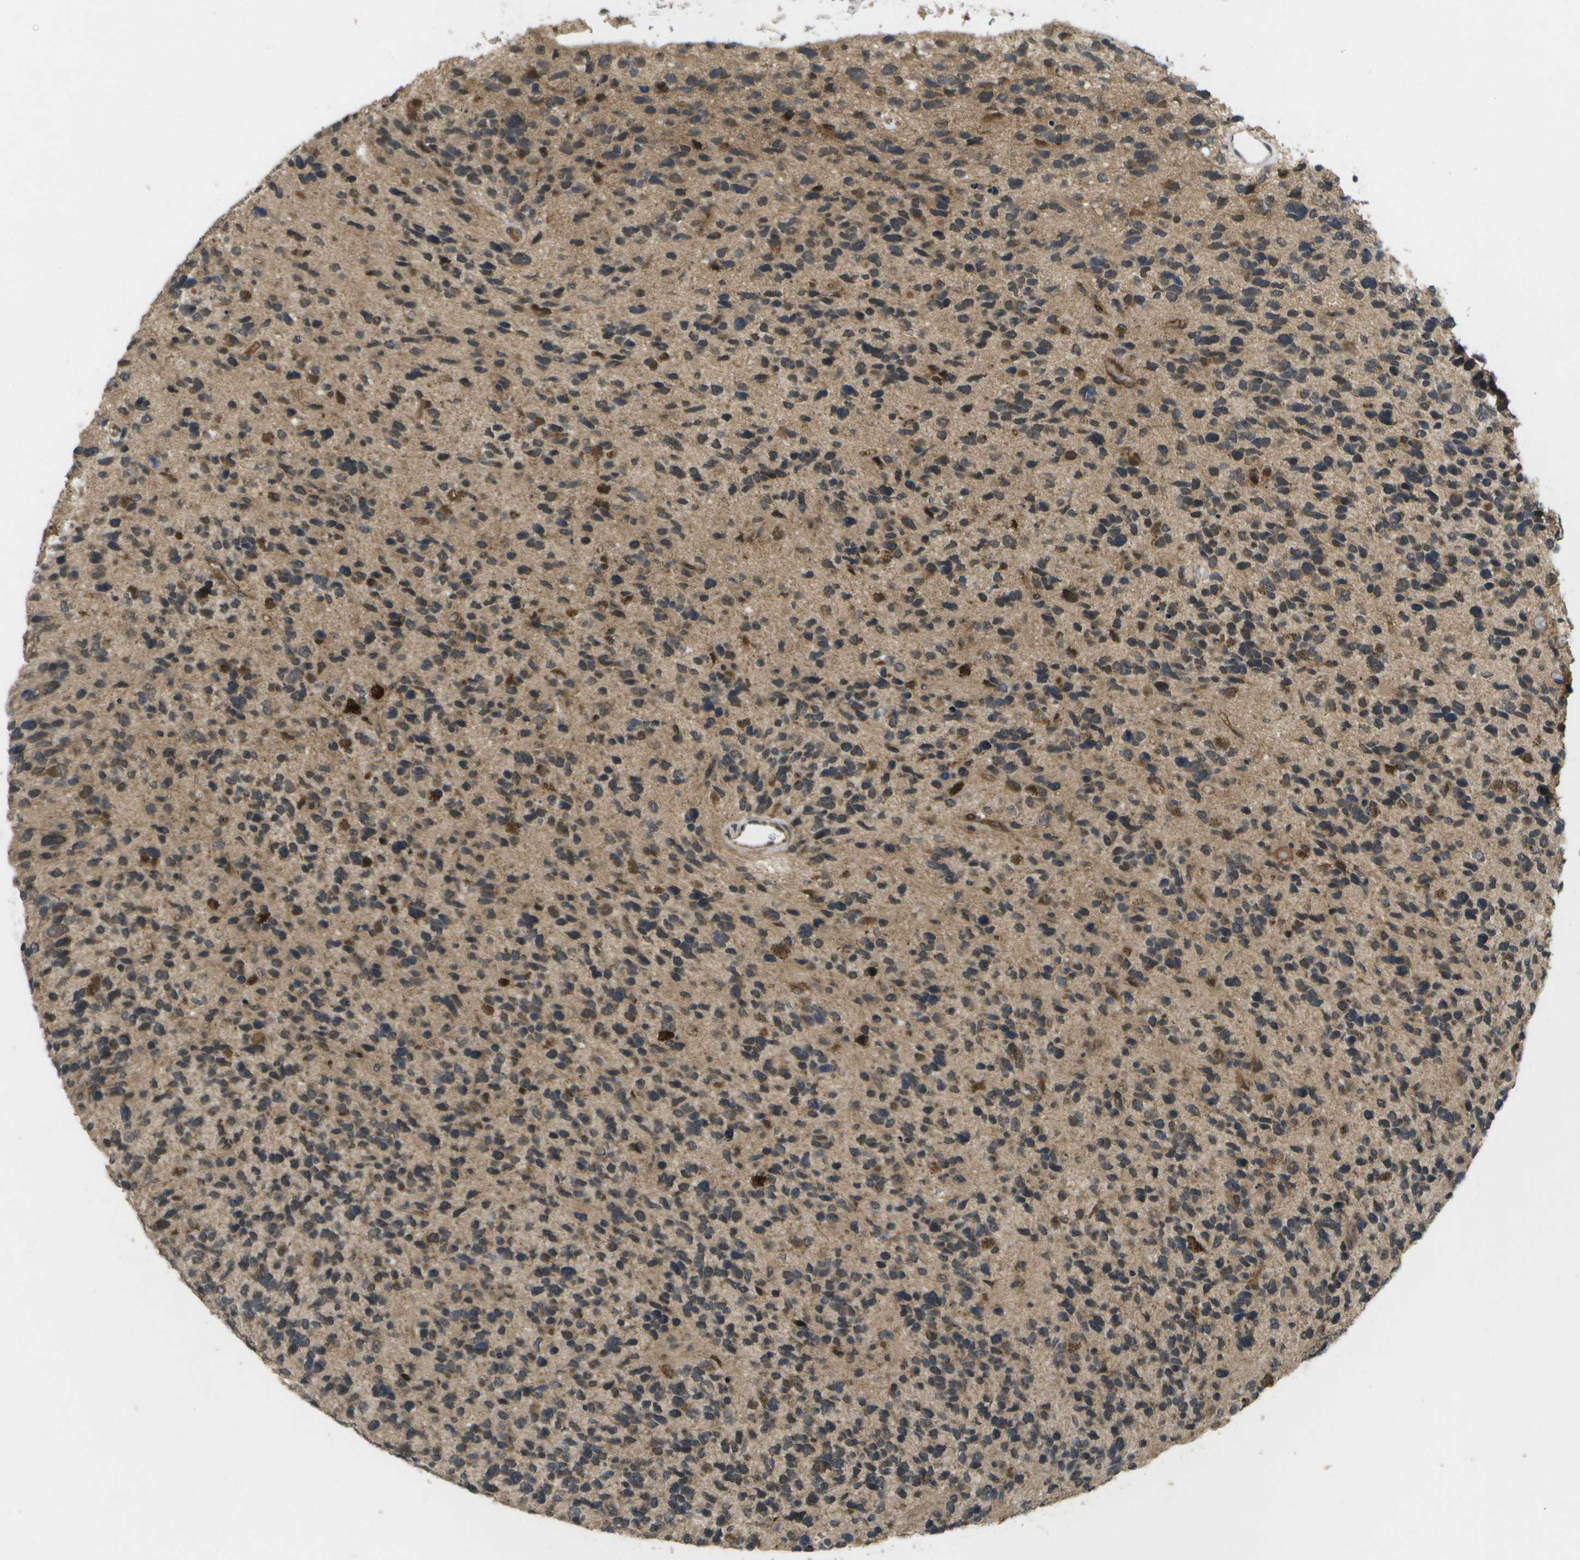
{"staining": {"intensity": "moderate", "quantity": "<25%", "location": "cytoplasmic/membranous"}, "tissue": "glioma", "cell_type": "Tumor cells", "image_type": "cancer", "snomed": [{"axis": "morphology", "description": "Glioma, malignant, High grade"}, {"axis": "topography", "description": "Brain"}], "caption": "Immunohistochemical staining of malignant glioma (high-grade) demonstrates low levels of moderate cytoplasmic/membranous protein positivity in approximately <25% of tumor cells.", "gene": "ALAS1", "patient": {"sex": "female", "age": 58}}